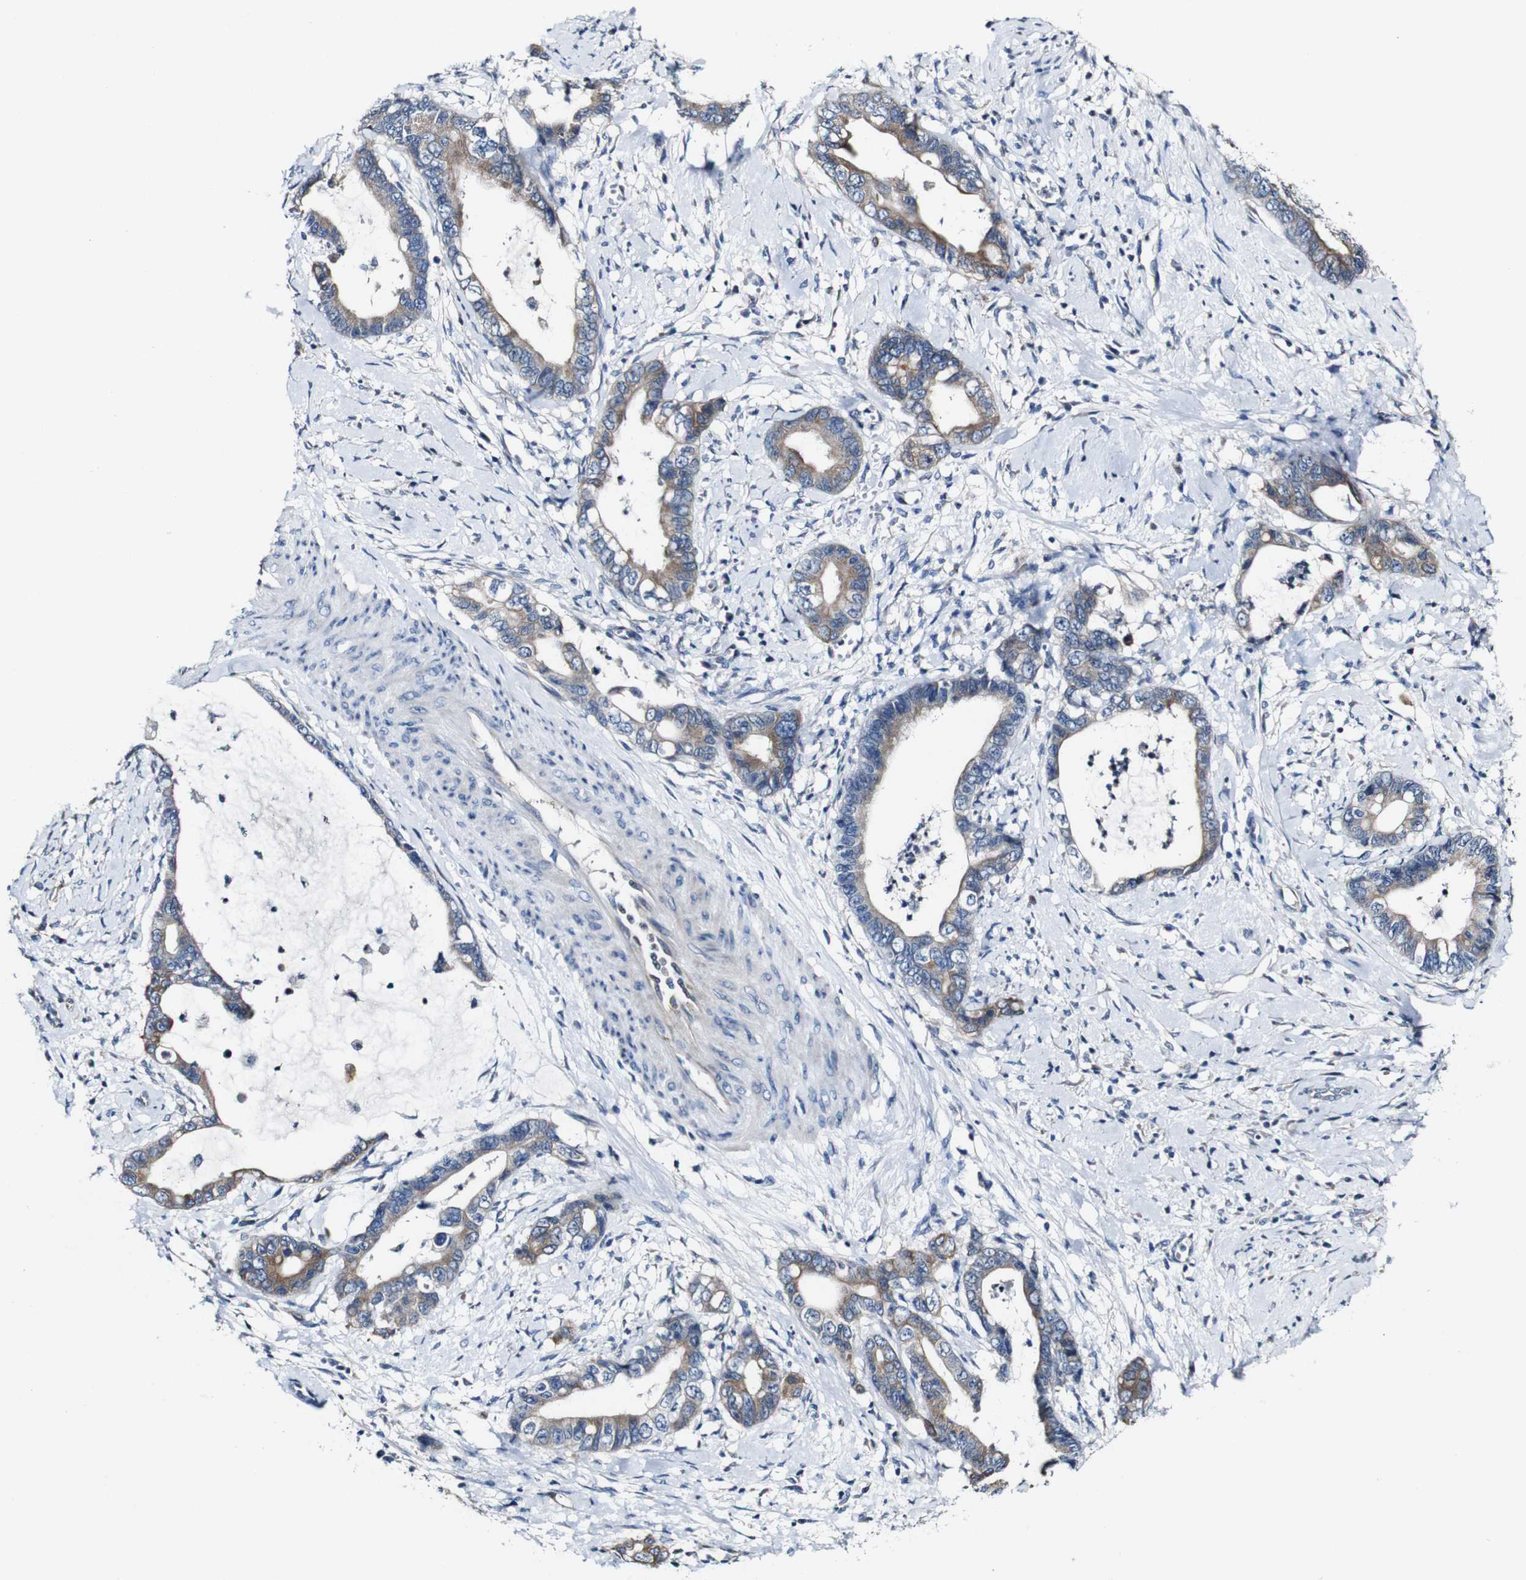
{"staining": {"intensity": "weak", "quantity": "25%-75%", "location": "cytoplasmic/membranous"}, "tissue": "cervical cancer", "cell_type": "Tumor cells", "image_type": "cancer", "snomed": [{"axis": "morphology", "description": "Adenocarcinoma, NOS"}, {"axis": "topography", "description": "Cervix"}], "caption": "Cervical cancer (adenocarcinoma) stained with immunohistochemistry exhibits weak cytoplasmic/membranous positivity in about 25%-75% of tumor cells. (Brightfield microscopy of DAB IHC at high magnification).", "gene": "GRAMD1A", "patient": {"sex": "female", "age": 44}}